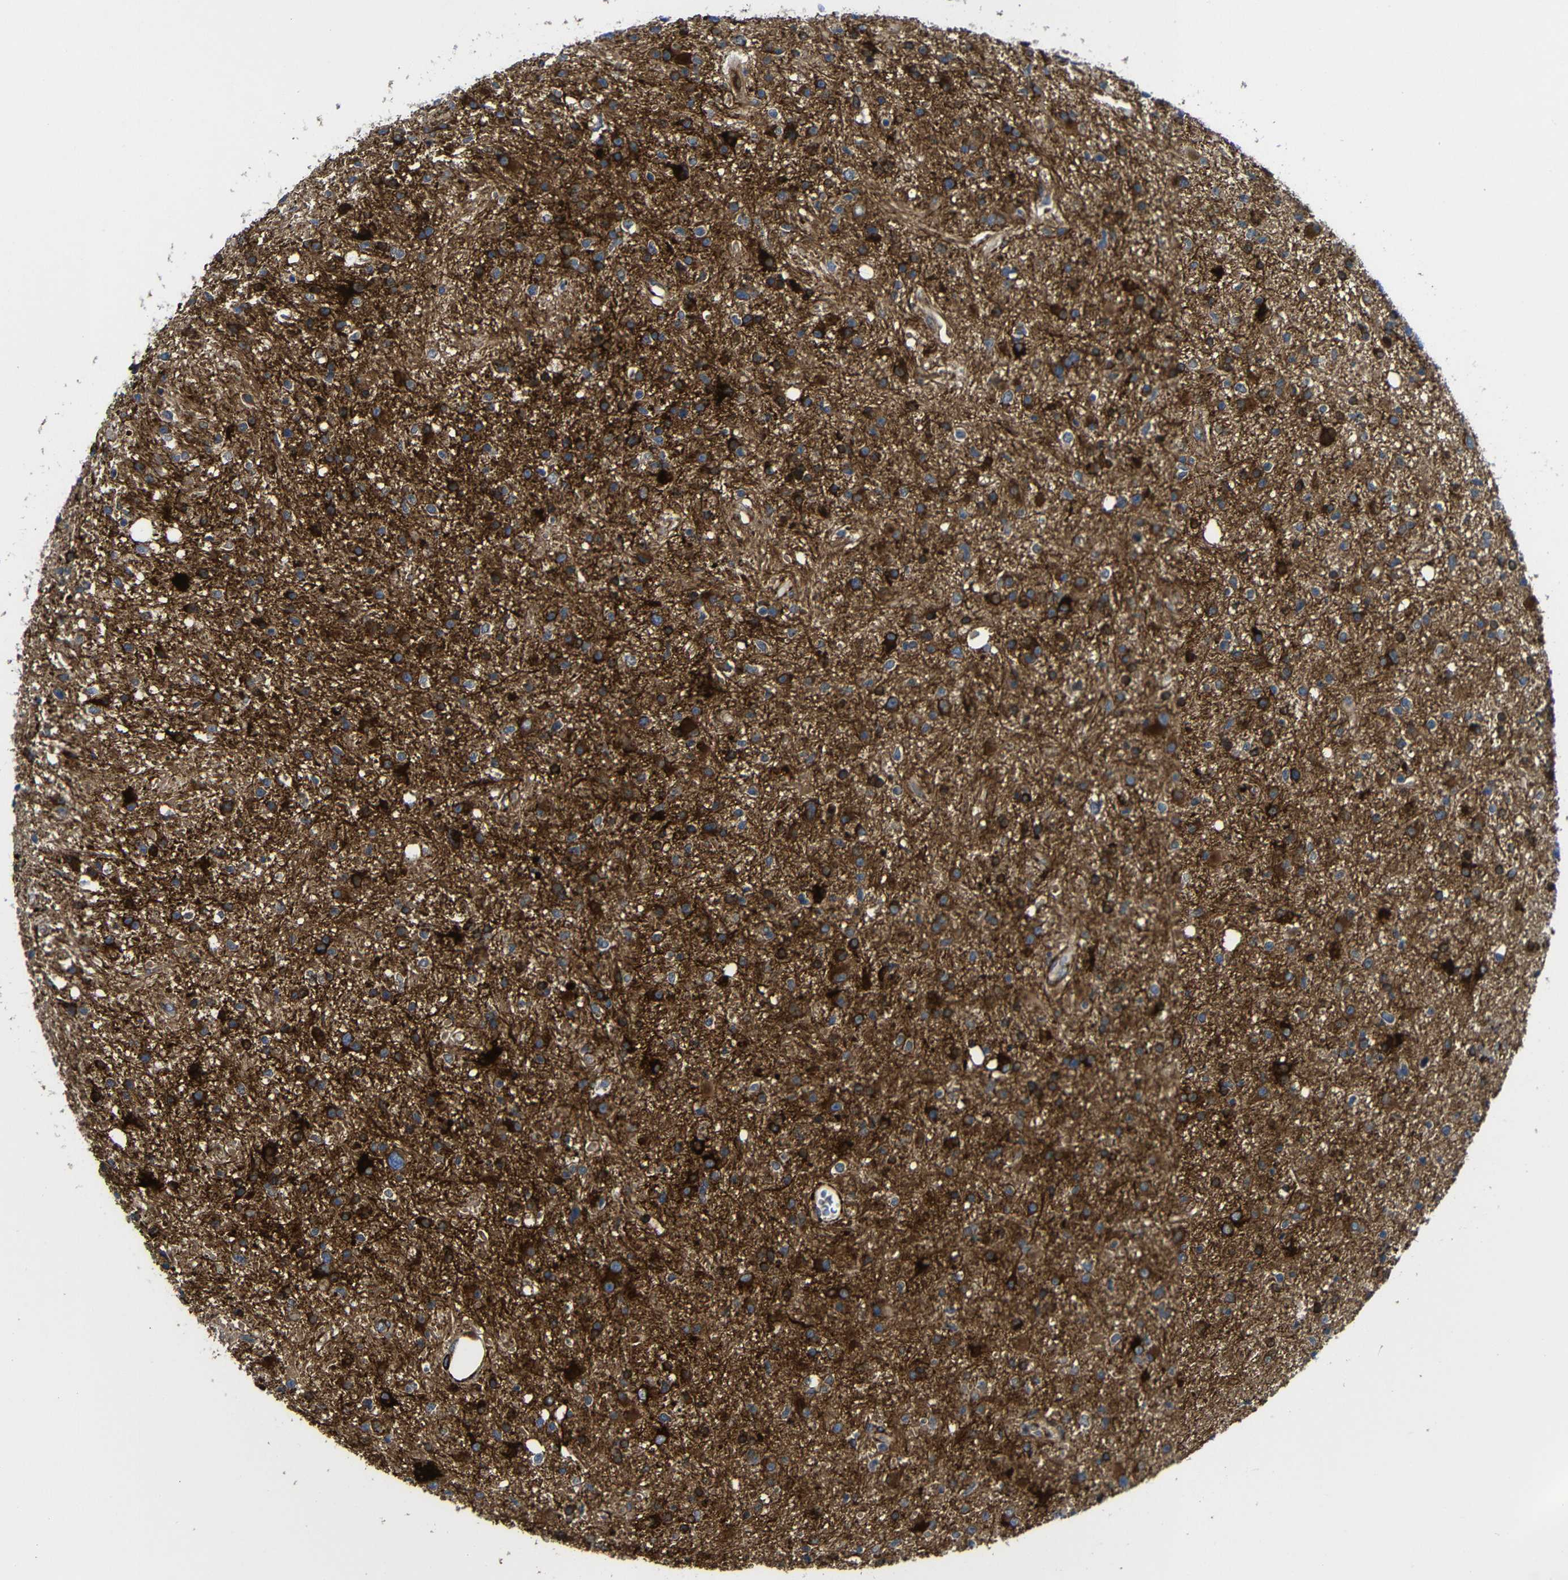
{"staining": {"intensity": "strong", "quantity": ">75%", "location": "cytoplasmic/membranous"}, "tissue": "glioma", "cell_type": "Tumor cells", "image_type": "cancer", "snomed": [{"axis": "morphology", "description": "Glioma, malignant, High grade"}, {"axis": "topography", "description": "Brain"}], "caption": "Glioma was stained to show a protein in brown. There is high levels of strong cytoplasmic/membranous positivity in about >75% of tumor cells.", "gene": "PARP14", "patient": {"sex": "male", "age": 33}}